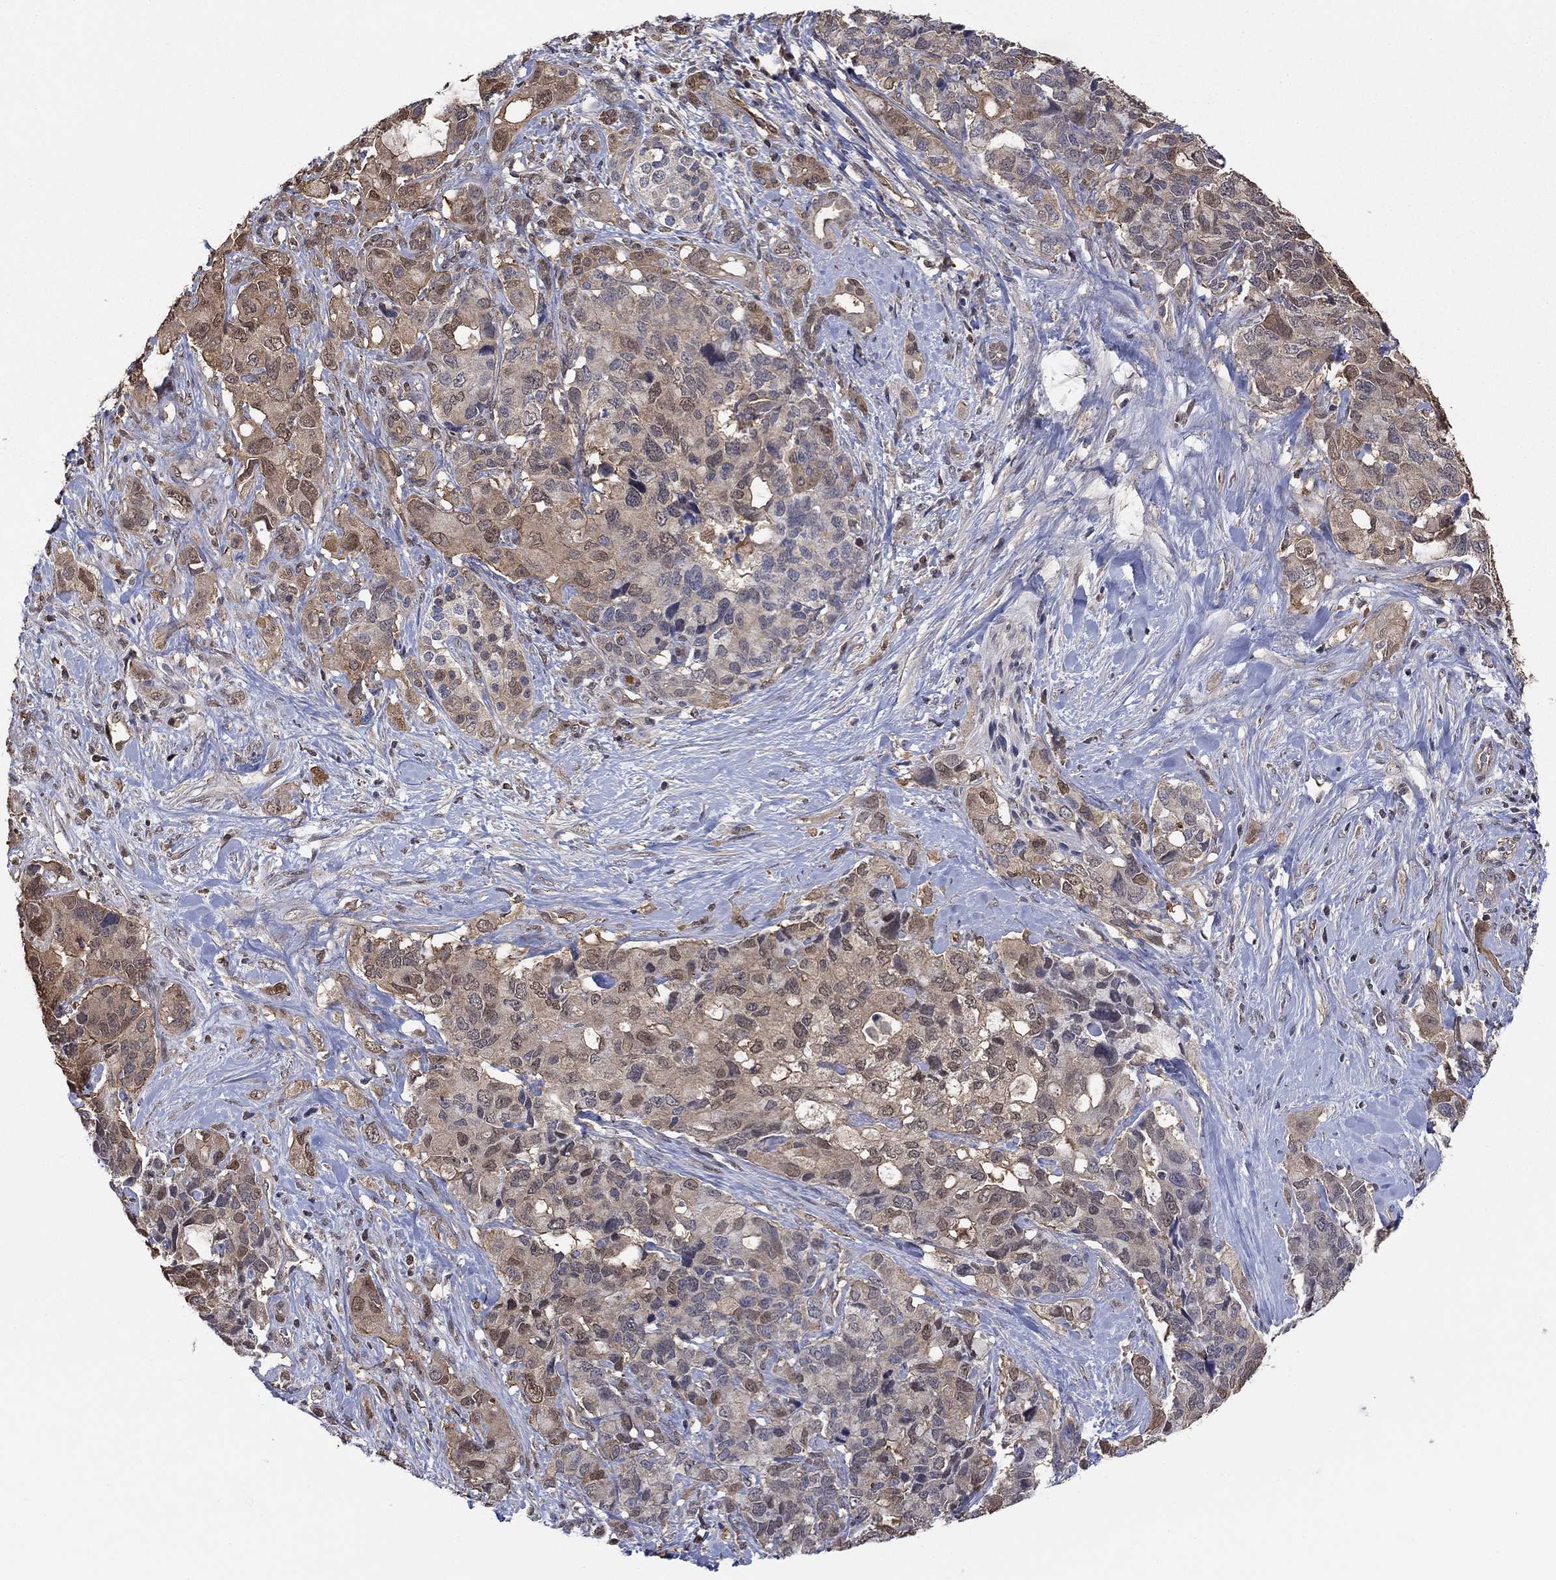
{"staining": {"intensity": "weak", "quantity": "25%-75%", "location": "cytoplasmic/membranous,nuclear"}, "tissue": "pancreatic cancer", "cell_type": "Tumor cells", "image_type": "cancer", "snomed": [{"axis": "morphology", "description": "Adenocarcinoma, NOS"}, {"axis": "topography", "description": "Pancreas"}], "caption": "Immunohistochemical staining of human pancreatic cancer displays weak cytoplasmic/membranous and nuclear protein positivity in about 25%-75% of tumor cells. (DAB (3,3'-diaminobenzidine) IHC with brightfield microscopy, high magnification).", "gene": "RNF114", "patient": {"sex": "female", "age": 56}}